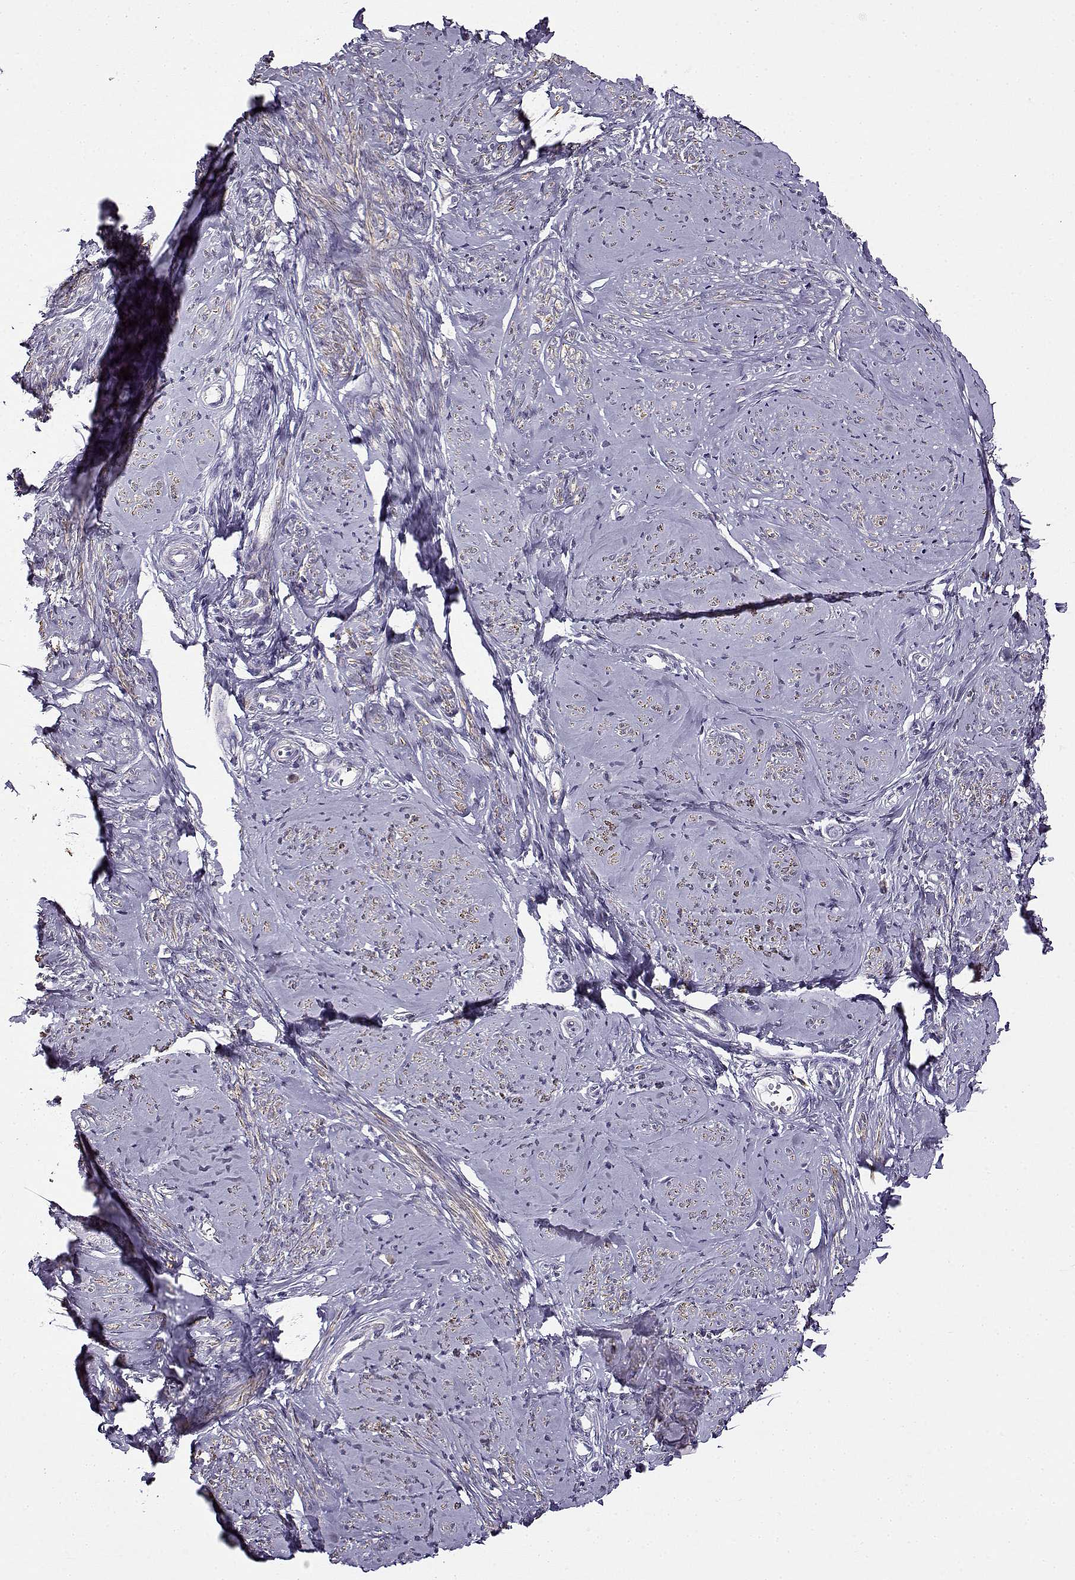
{"staining": {"intensity": "weak", "quantity": ">75%", "location": "cytoplasmic/membranous"}, "tissue": "smooth muscle", "cell_type": "Smooth muscle cells", "image_type": "normal", "snomed": [{"axis": "morphology", "description": "Normal tissue, NOS"}, {"axis": "topography", "description": "Smooth muscle"}], "caption": "Smooth muscle stained for a protein demonstrates weak cytoplasmic/membranous positivity in smooth muscle cells. (DAB (3,3'-diaminobenzidine) IHC, brown staining for protein, blue staining for nuclei).", "gene": "UCP3", "patient": {"sex": "female", "age": 48}}